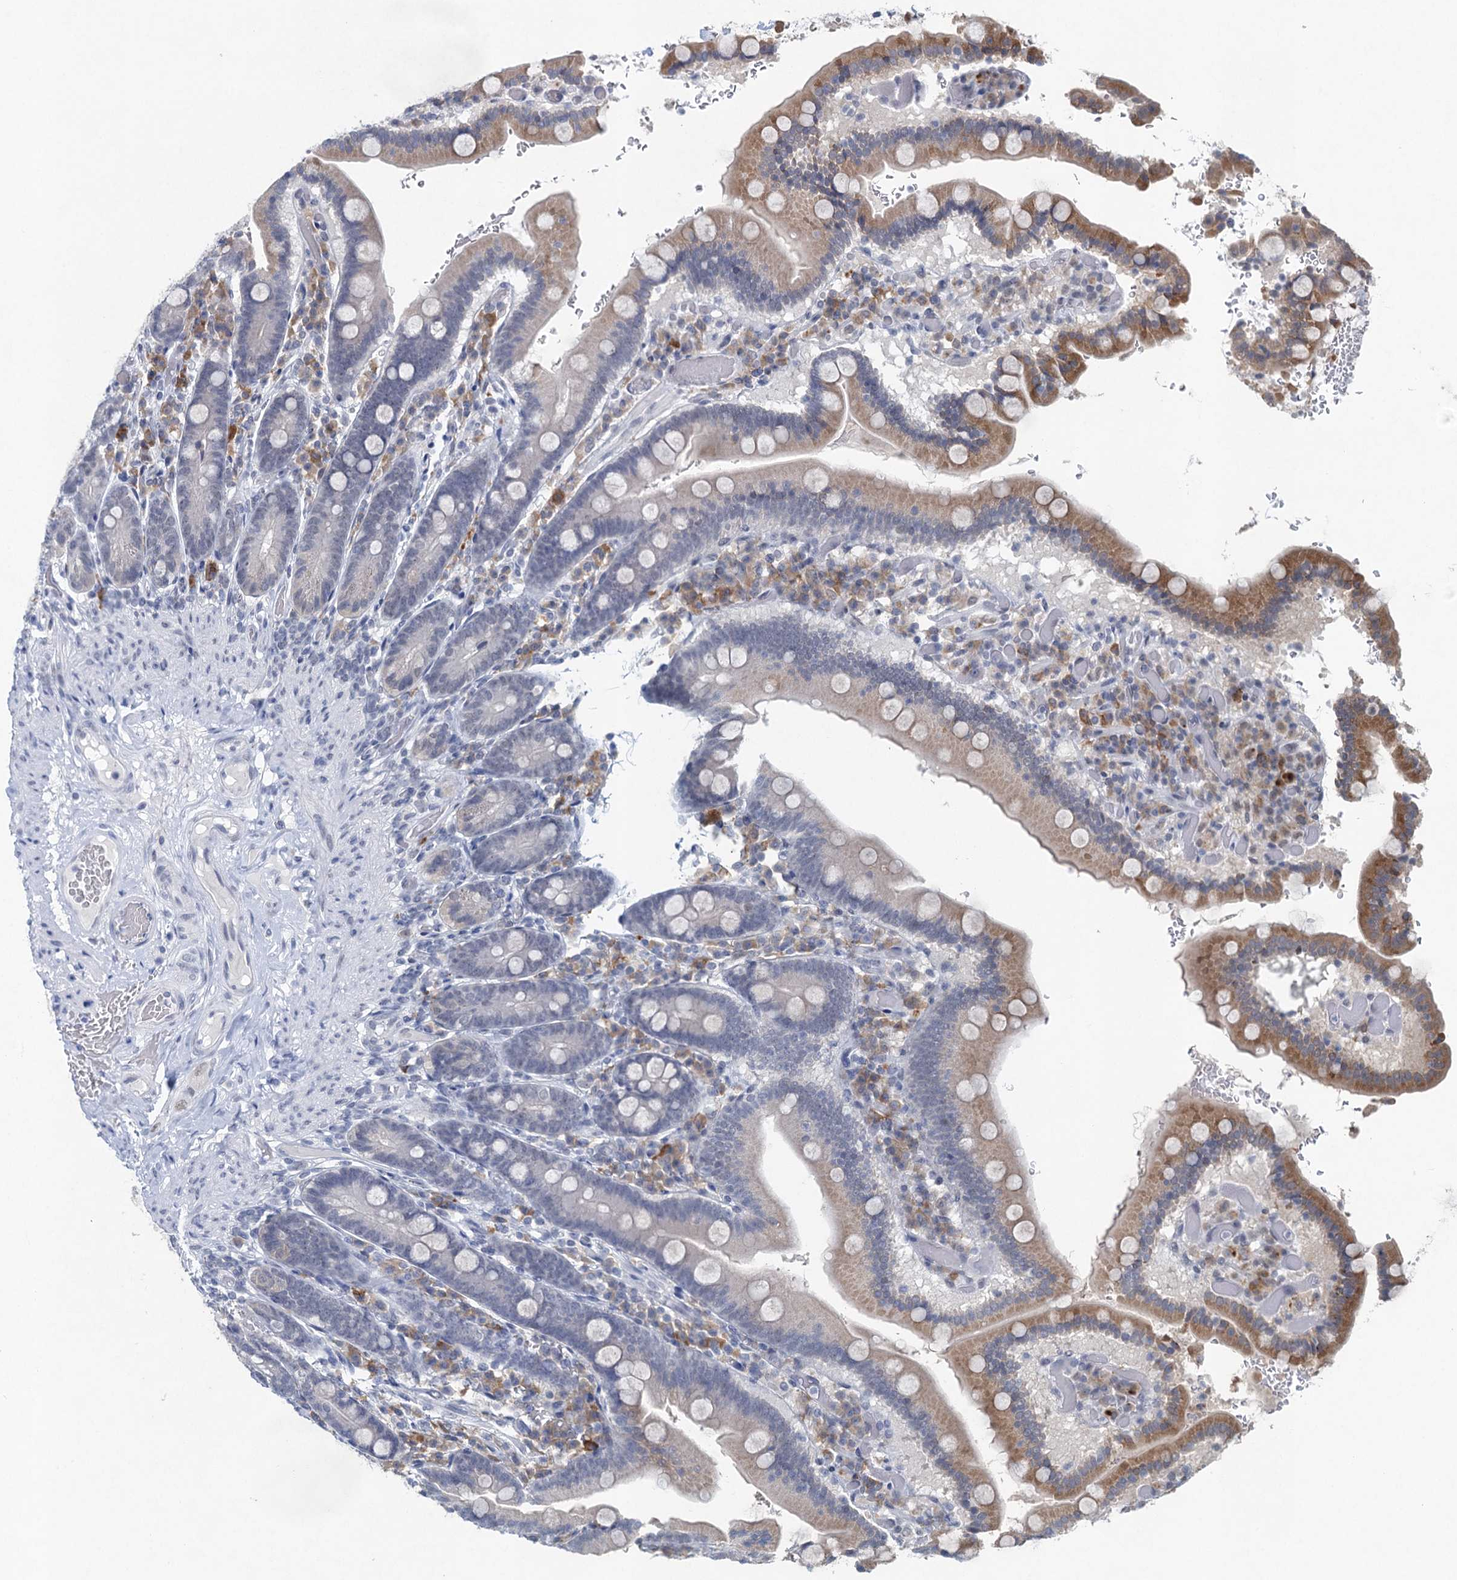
{"staining": {"intensity": "moderate", "quantity": "<25%", "location": "cytoplasmic/membranous"}, "tissue": "duodenum", "cell_type": "Glandular cells", "image_type": "normal", "snomed": [{"axis": "morphology", "description": "Normal tissue, NOS"}, {"axis": "topography", "description": "Duodenum"}], "caption": "Immunohistochemical staining of unremarkable human duodenum exhibits low levels of moderate cytoplasmic/membranous staining in about <25% of glandular cells. The staining was performed using DAB to visualize the protein expression in brown, while the nuclei were stained in blue with hematoxylin (Magnification: 20x).", "gene": "ENSG00000230707", "patient": {"sex": "female", "age": 62}}